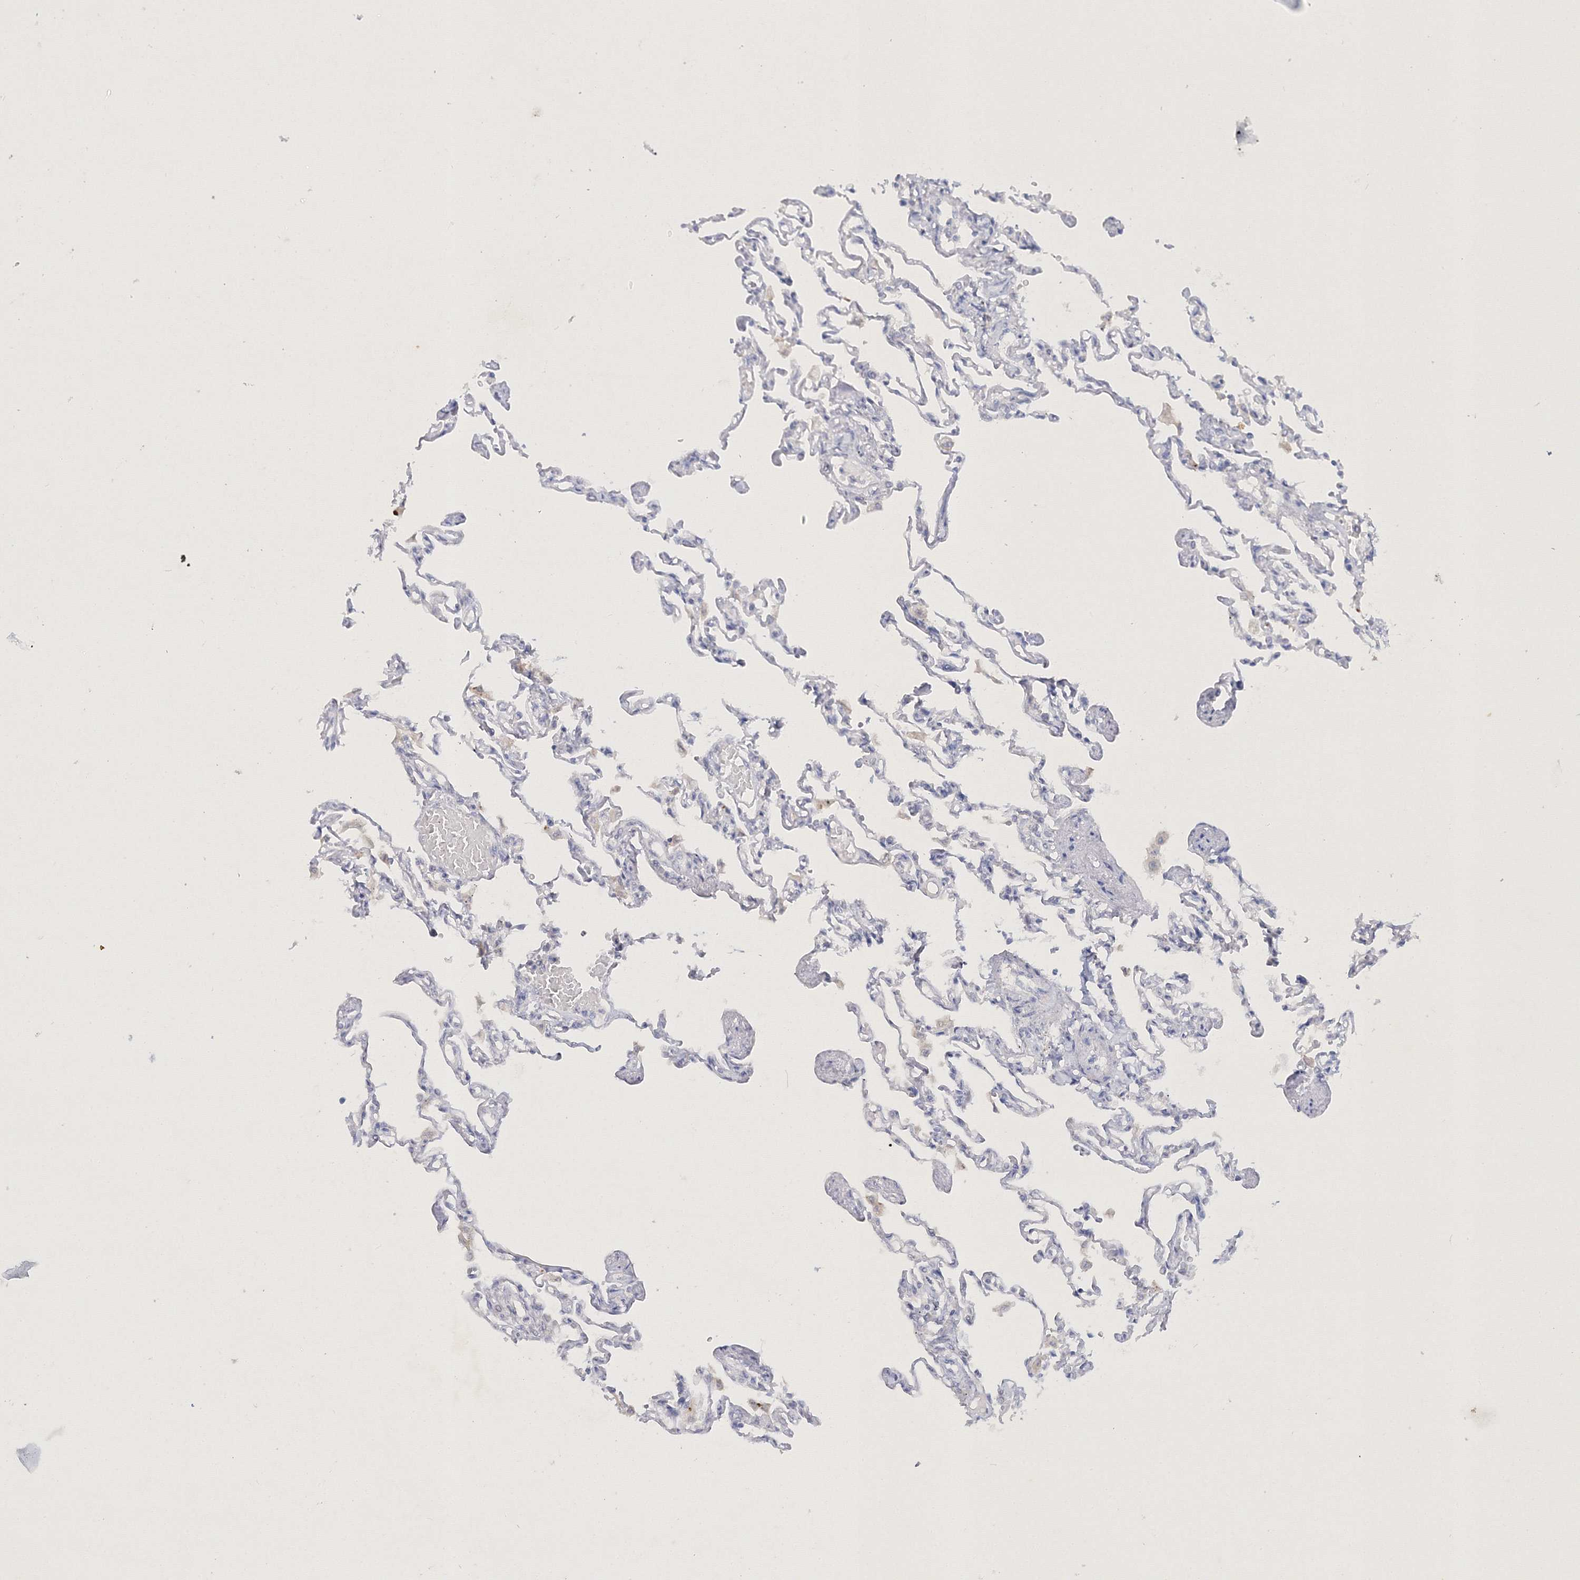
{"staining": {"intensity": "moderate", "quantity": "<25%", "location": "cytoplasmic/membranous"}, "tissue": "lung", "cell_type": "Alveolar cells", "image_type": "normal", "snomed": [{"axis": "morphology", "description": "Normal tissue, NOS"}, {"axis": "topography", "description": "Lung"}], "caption": "DAB immunohistochemical staining of unremarkable lung demonstrates moderate cytoplasmic/membranous protein staining in approximately <25% of alveolar cells.", "gene": "NEU4", "patient": {"sex": "male", "age": 21}}